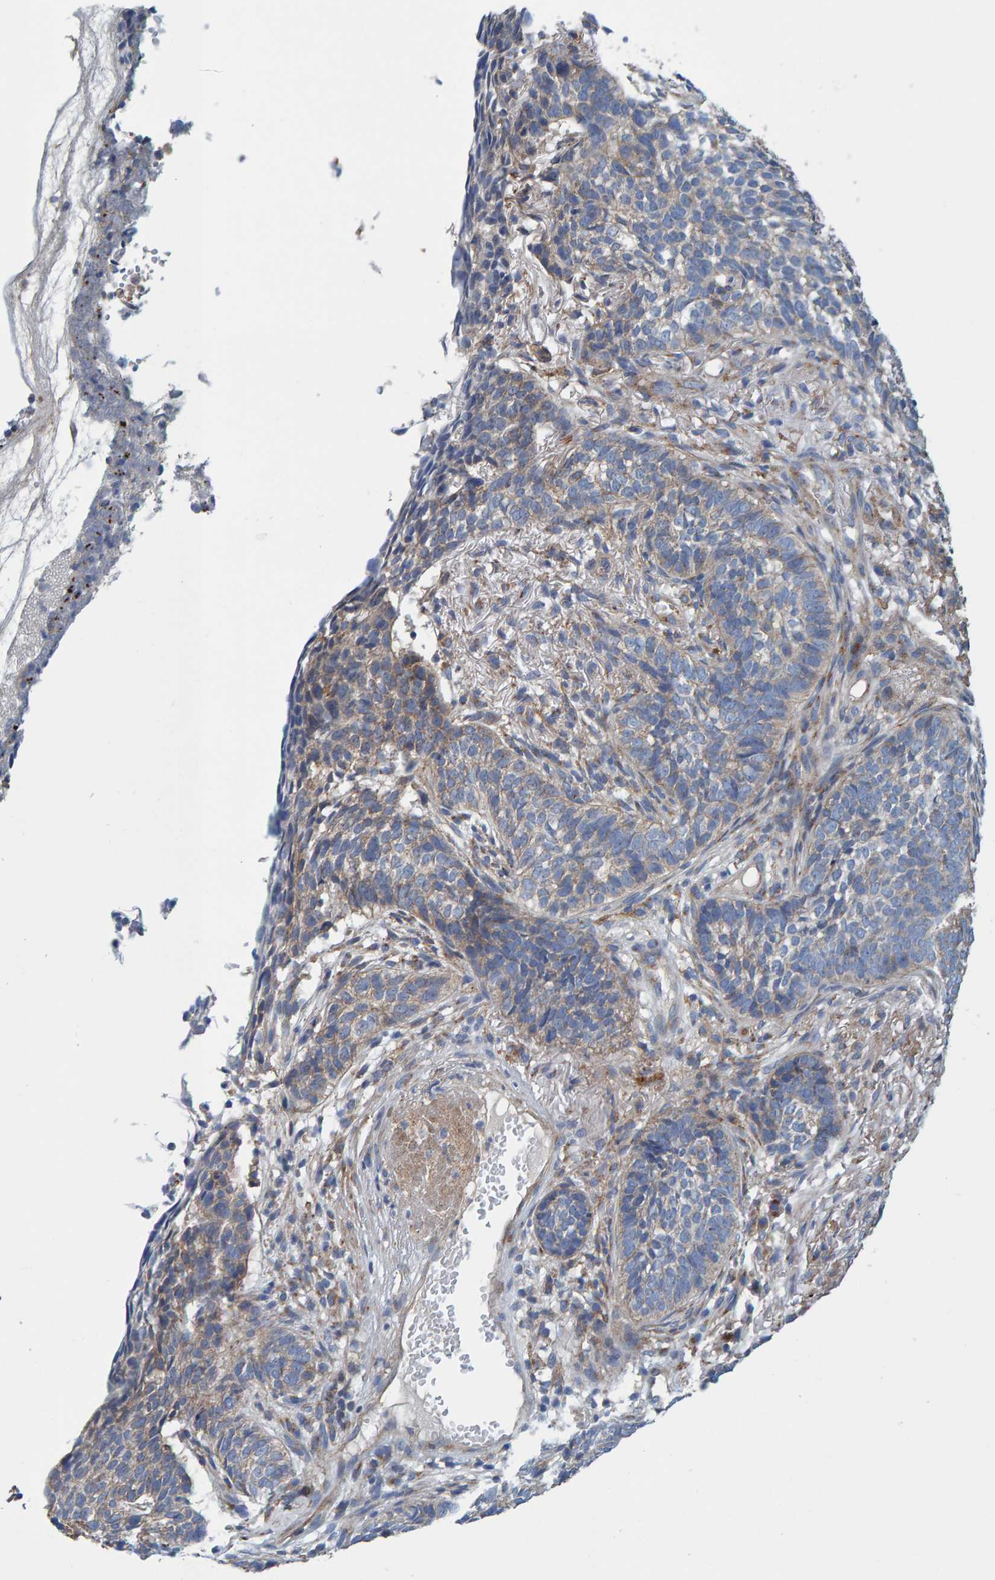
{"staining": {"intensity": "weak", "quantity": "<25%", "location": "cytoplasmic/membranous"}, "tissue": "skin cancer", "cell_type": "Tumor cells", "image_type": "cancer", "snomed": [{"axis": "morphology", "description": "Basal cell carcinoma"}, {"axis": "topography", "description": "Skin"}], "caption": "Immunohistochemistry of human skin cancer (basal cell carcinoma) shows no positivity in tumor cells.", "gene": "MKLN1", "patient": {"sex": "male", "age": 85}}